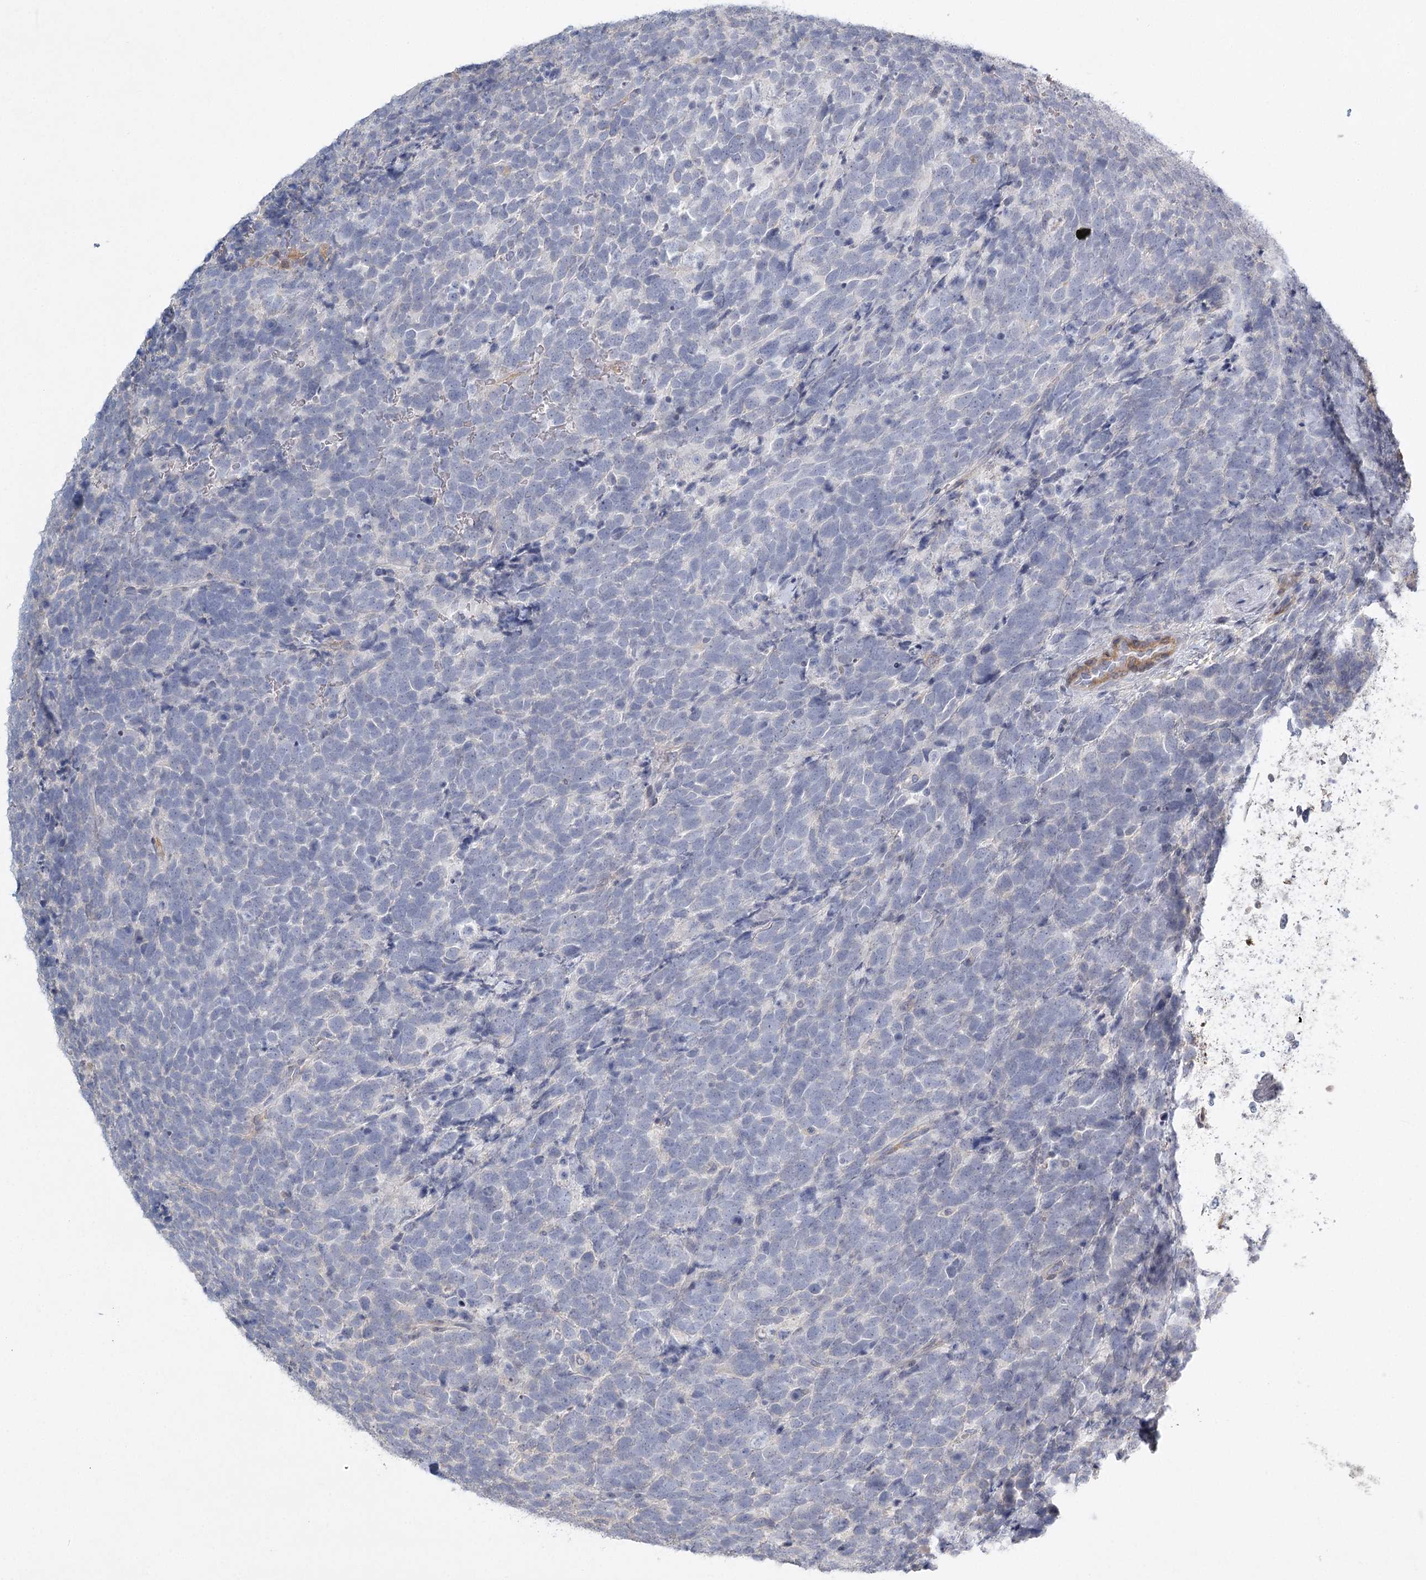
{"staining": {"intensity": "negative", "quantity": "none", "location": "none"}, "tissue": "urothelial cancer", "cell_type": "Tumor cells", "image_type": "cancer", "snomed": [{"axis": "morphology", "description": "Urothelial carcinoma, High grade"}, {"axis": "topography", "description": "Urinary bladder"}], "caption": "Tumor cells show no significant expression in high-grade urothelial carcinoma.", "gene": "INPP4B", "patient": {"sex": "female", "age": 82}}